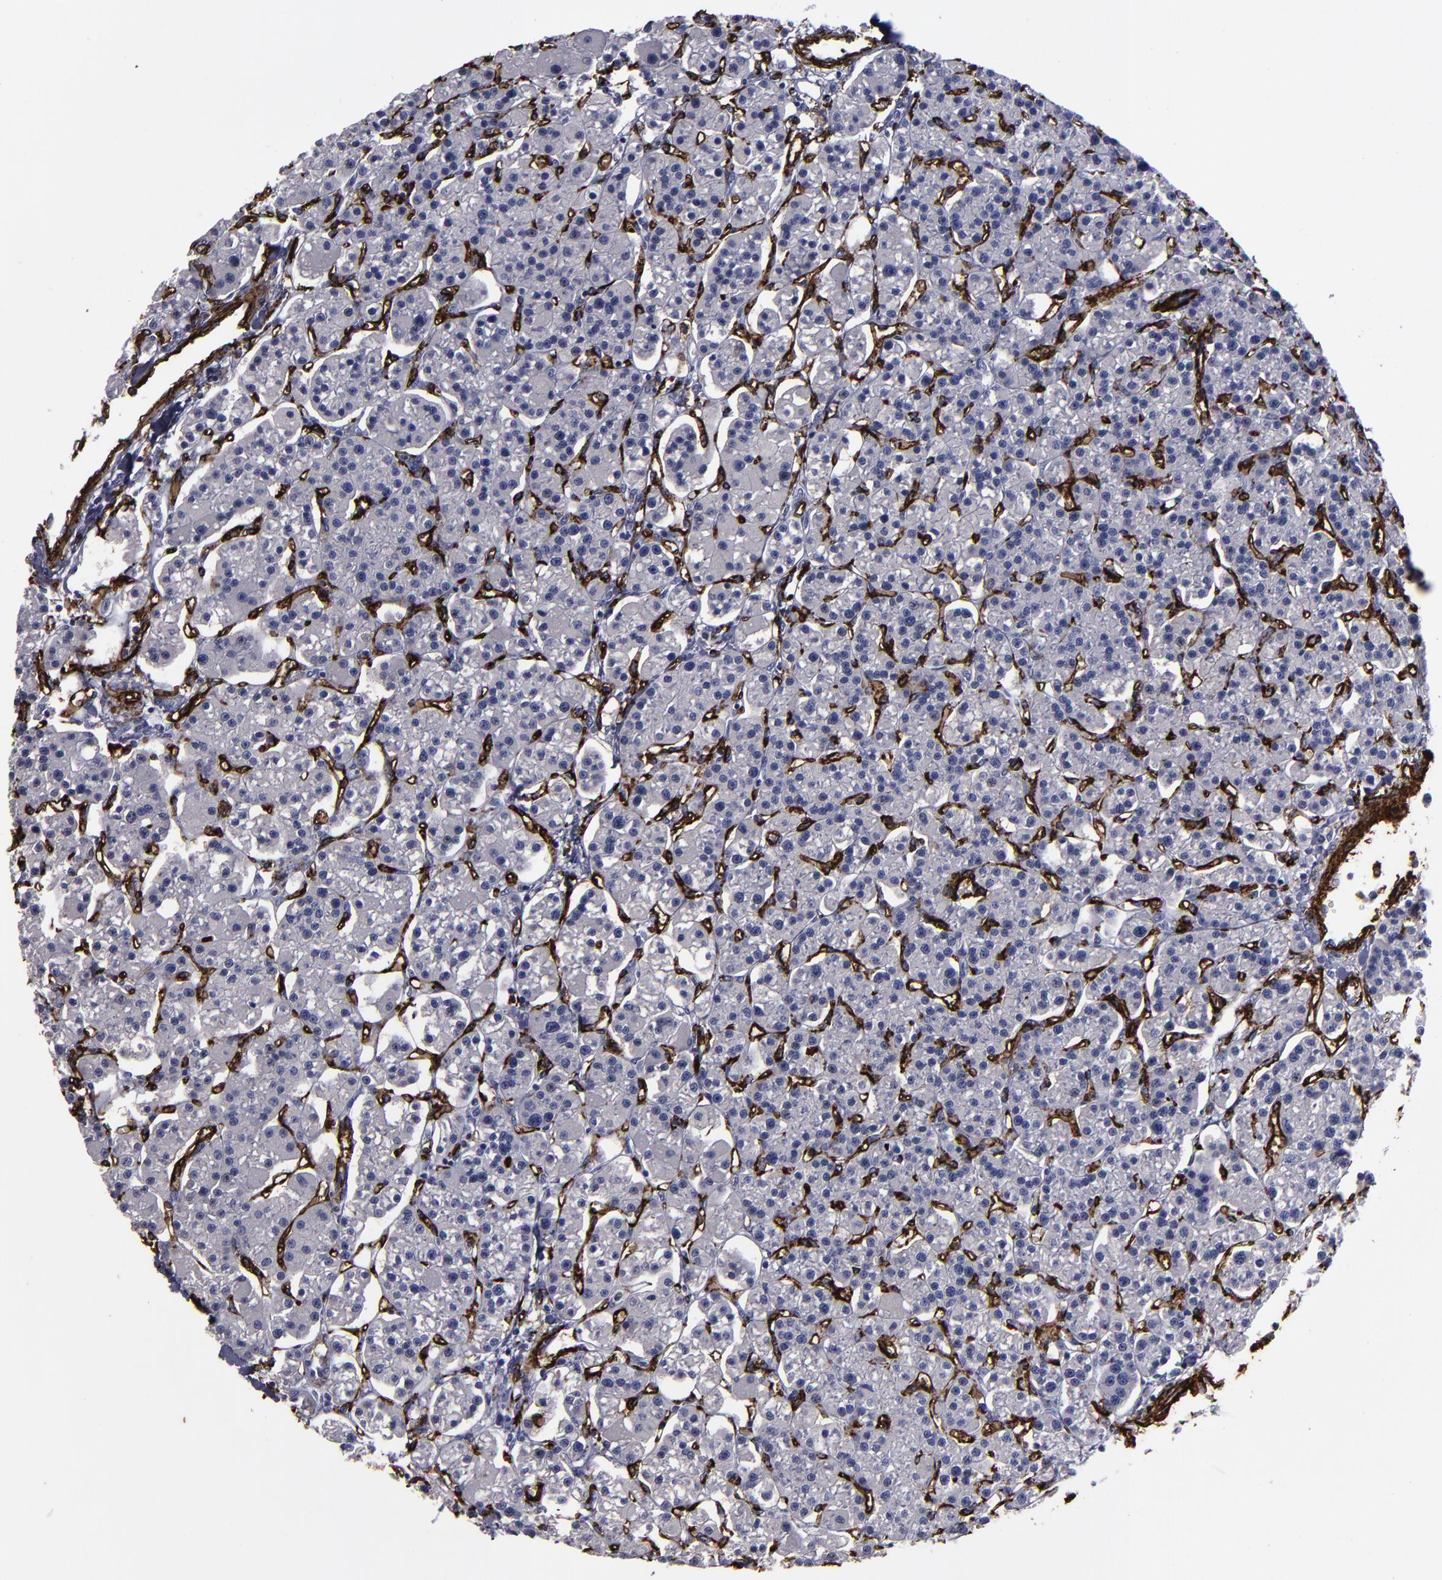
{"staining": {"intensity": "negative", "quantity": "none", "location": "none"}, "tissue": "parathyroid gland", "cell_type": "Glandular cells", "image_type": "normal", "snomed": [{"axis": "morphology", "description": "Normal tissue, NOS"}, {"axis": "topography", "description": "Parathyroid gland"}], "caption": "Immunohistochemistry (IHC) histopathology image of normal human parathyroid gland stained for a protein (brown), which shows no staining in glandular cells.", "gene": "CD36", "patient": {"sex": "female", "age": 58}}